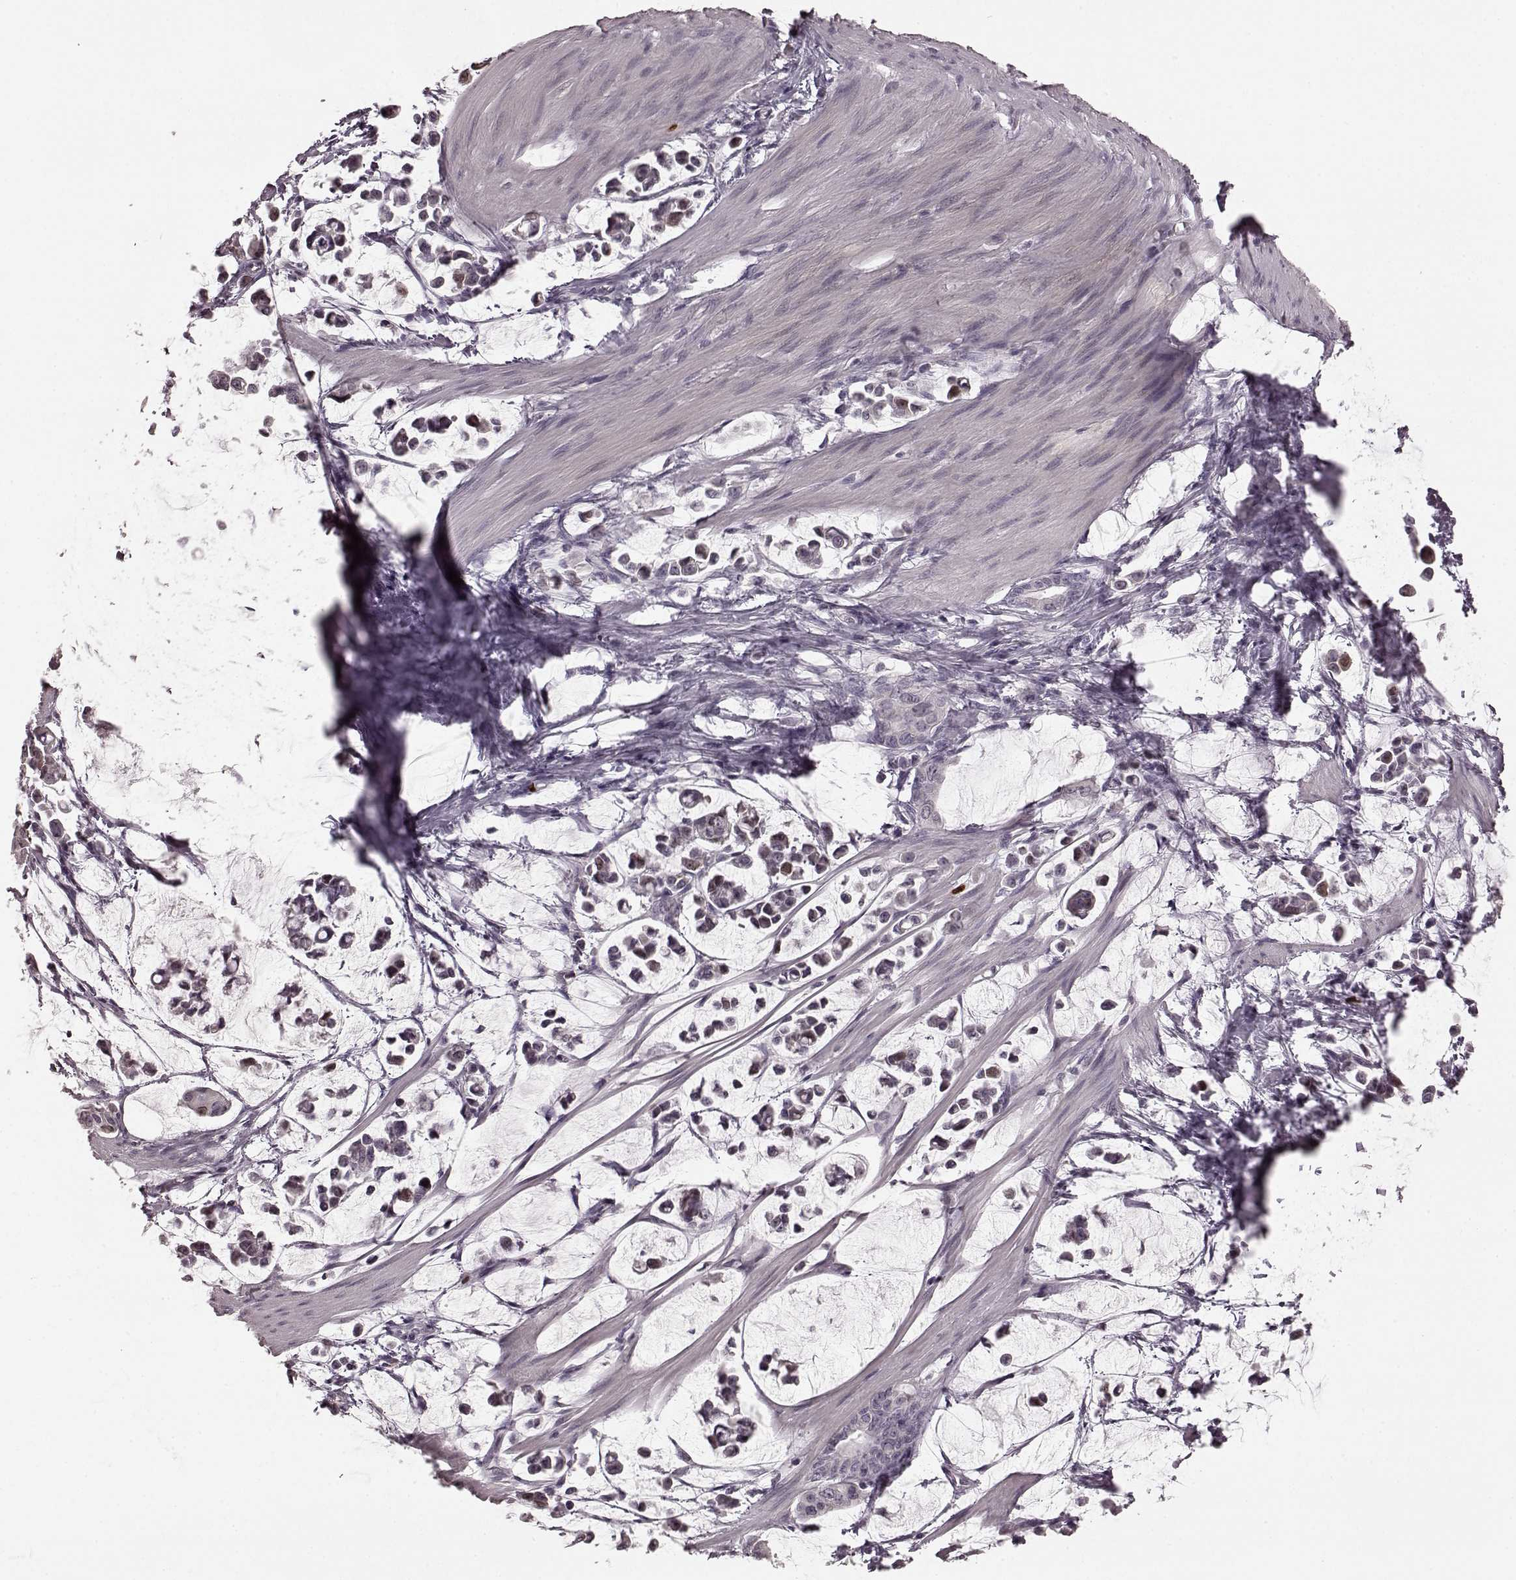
{"staining": {"intensity": "moderate", "quantity": "<25%", "location": "nuclear"}, "tissue": "stomach cancer", "cell_type": "Tumor cells", "image_type": "cancer", "snomed": [{"axis": "morphology", "description": "Adenocarcinoma, NOS"}, {"axis": "topography", "description": "Stomach"}], "caption": "Immunohistochemical staining of stomach cancer (adenocarcinoma) shows low levels of moderate nuclear expression in approximately <25% of tumor cells. (DAB IHC with brightfield microscopy, high magnification).", "gene": "CCNA2", "patient": {"sex": "male", "age": 82}}